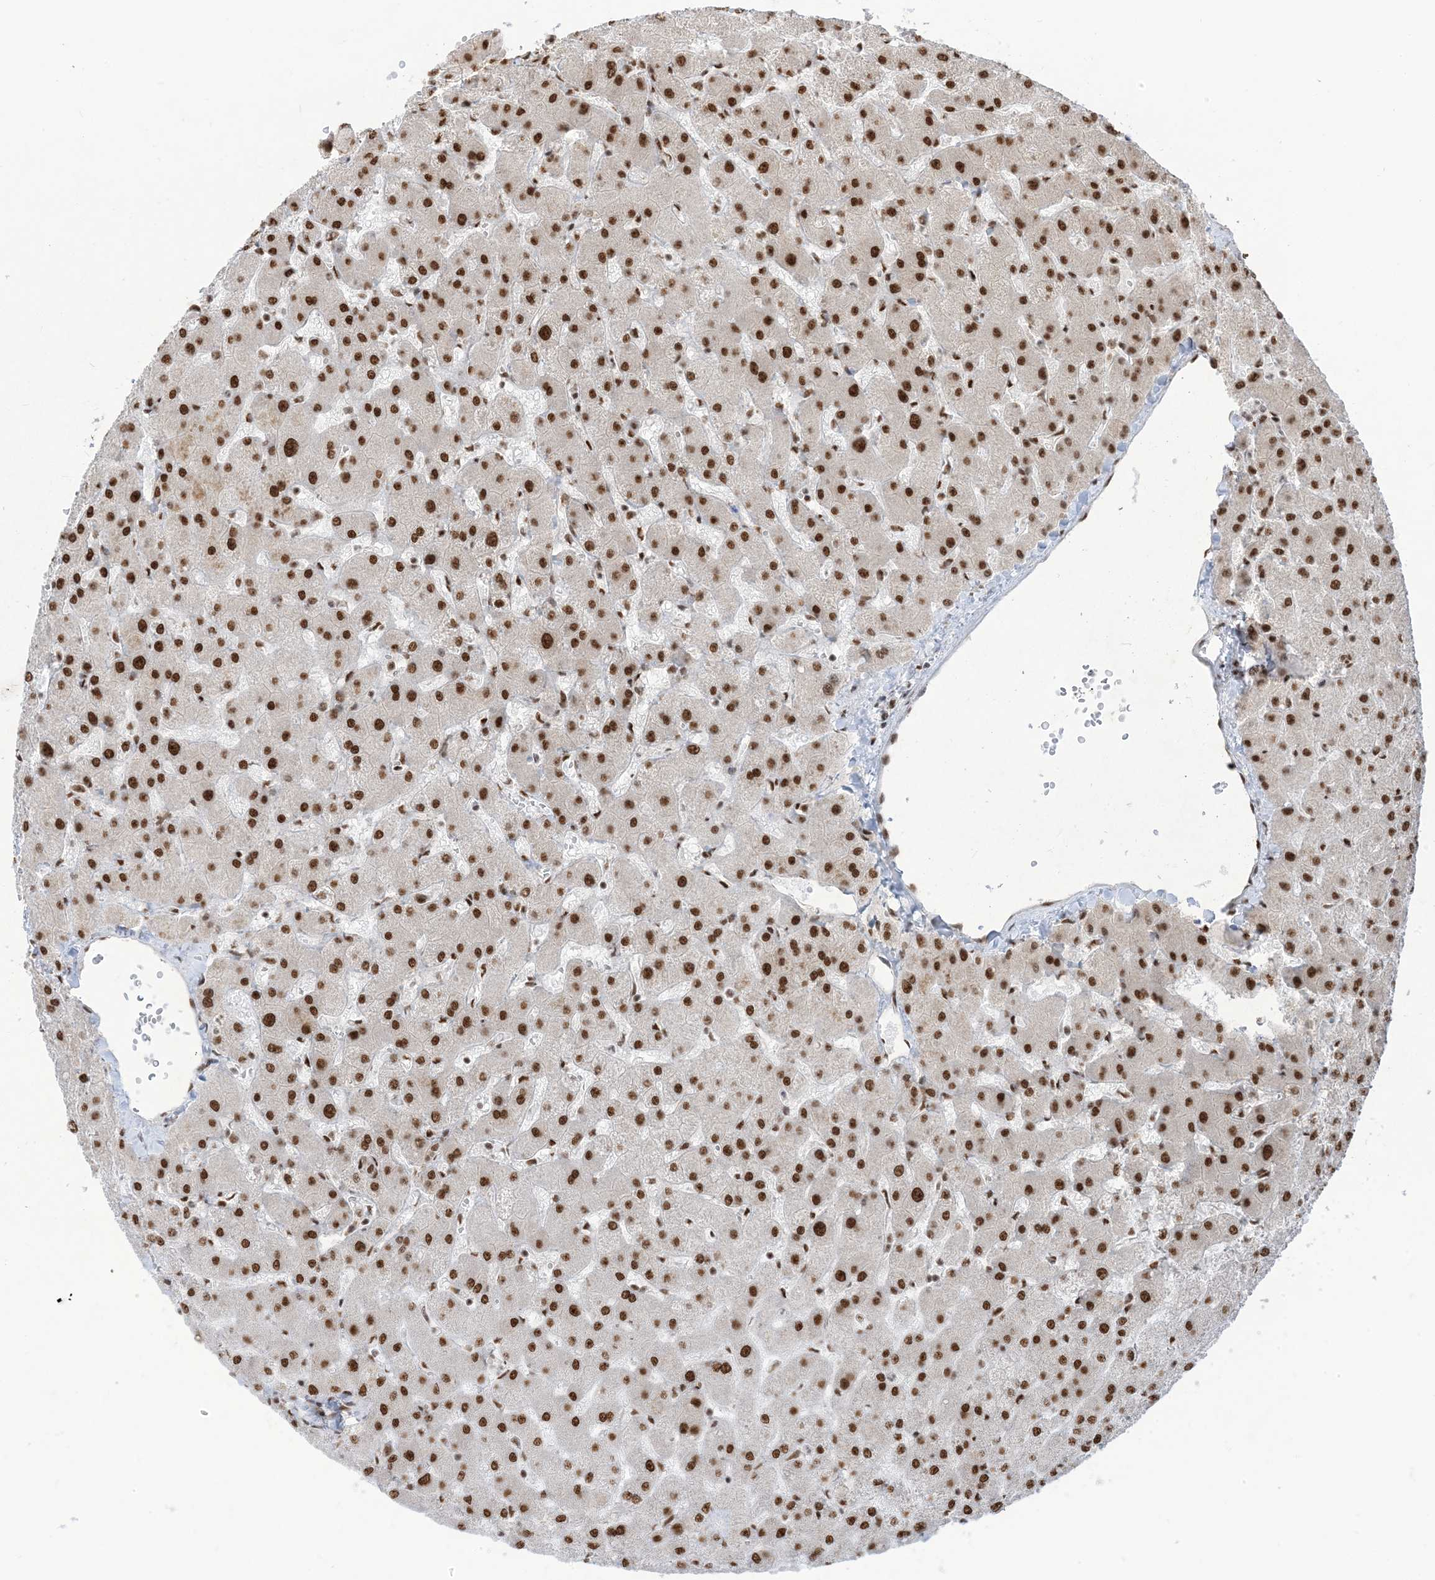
{"staining": {"intensity": "moderate", "quantity": ">75%", "location": "nuclear"}, "tissue": "liver", "cell_type": "Cholangiocytes", "image_type": "normal", "snomed": [{"axis": "morphology", "description": "Normal tissue, NOS"}, {"axis": "topography", "description": "Liver"}], "caption": "Immunohistochemical staining of unremarkable liver exhibits medium levels of moderate nuclear positivity in approximately >75% of cholangiocytes.", "gene": "ARGLU1", "patient": {"sex": "female", "age": 63}}